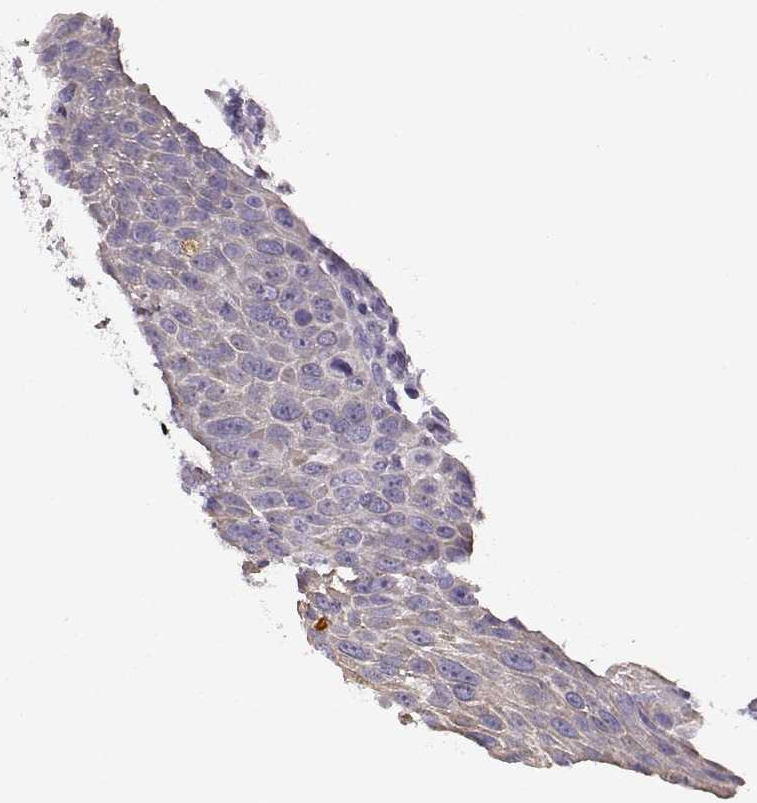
{"staining": {"intensity": "negative", "quantity": "none", "location": "none"}, "tissue": "head and neck cancer", "cell_type": "Tumor cells", "image_type": "cancer", "snomed": [{"axis": "morphology", "description": "Squamous cell carcinoma, NOS"}, {"axis": "topography", "description": "Head-Neck"}], "caption": "There is no significant expression in tumor cells of head and neck squamous cell carcinoma.", "gene": "ODAD4", "patient": {"sex": "male", "age": 69}}